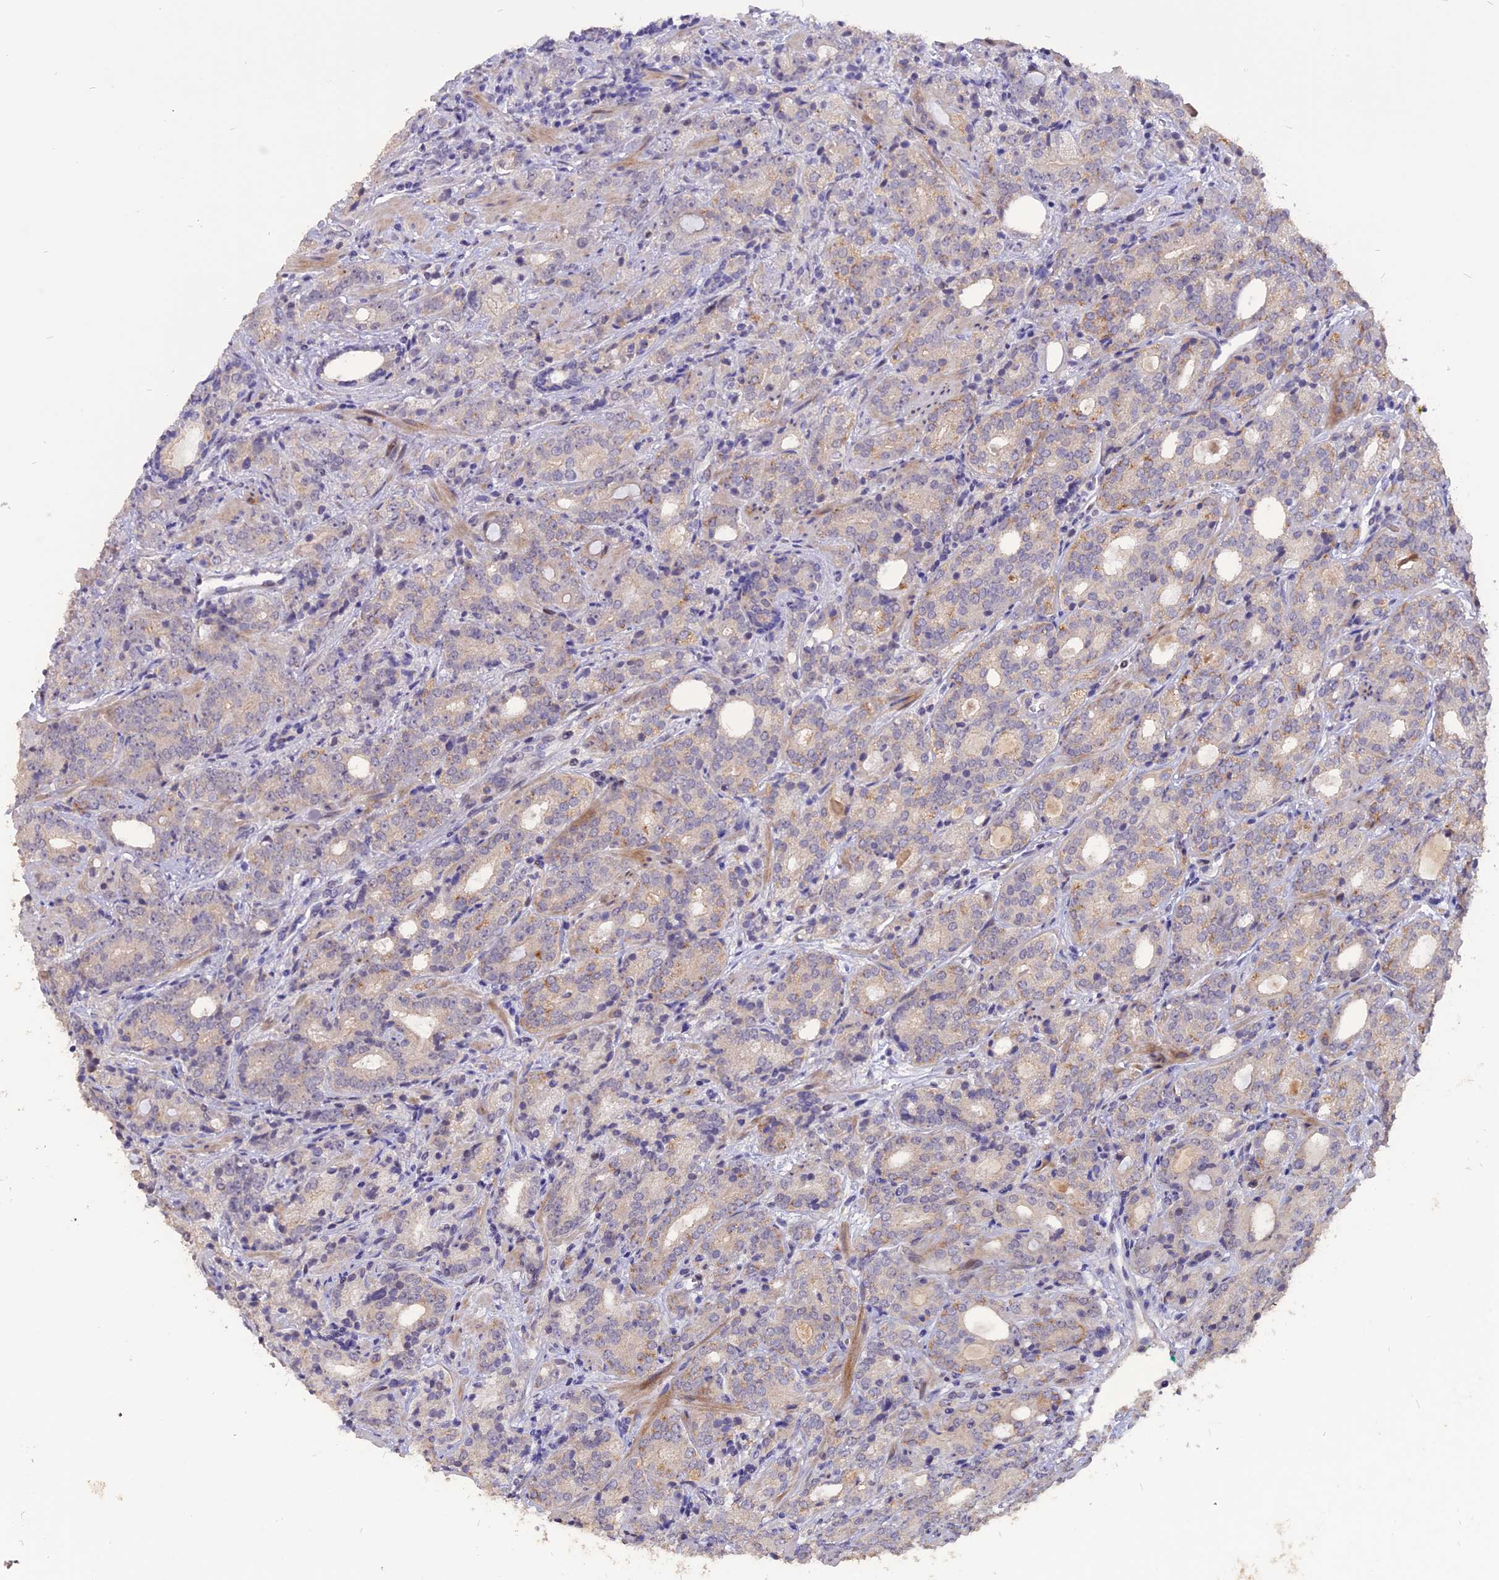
{"staining": {"intensity": "weak", "quantity": "25%-75%", "location": "cytoplasmic/membranous"}, "tissue": "prostate cancer", "cell_type": "Tumor cells", "image_type": "cancer", "snomed": [{"axis": "morphology", "description": "Adenocarcinoma, High grade"}, {"axis": "topography", "description": "Prostate"}], "caption": "The immunohistochemical stain labels weak cytoplasmic/membranous expression in tumor cells of high-grade adenocarcinoma (prostate) tissue.", "gene": "TMEM263", "patient": {"sex": "male", "age": 64}}